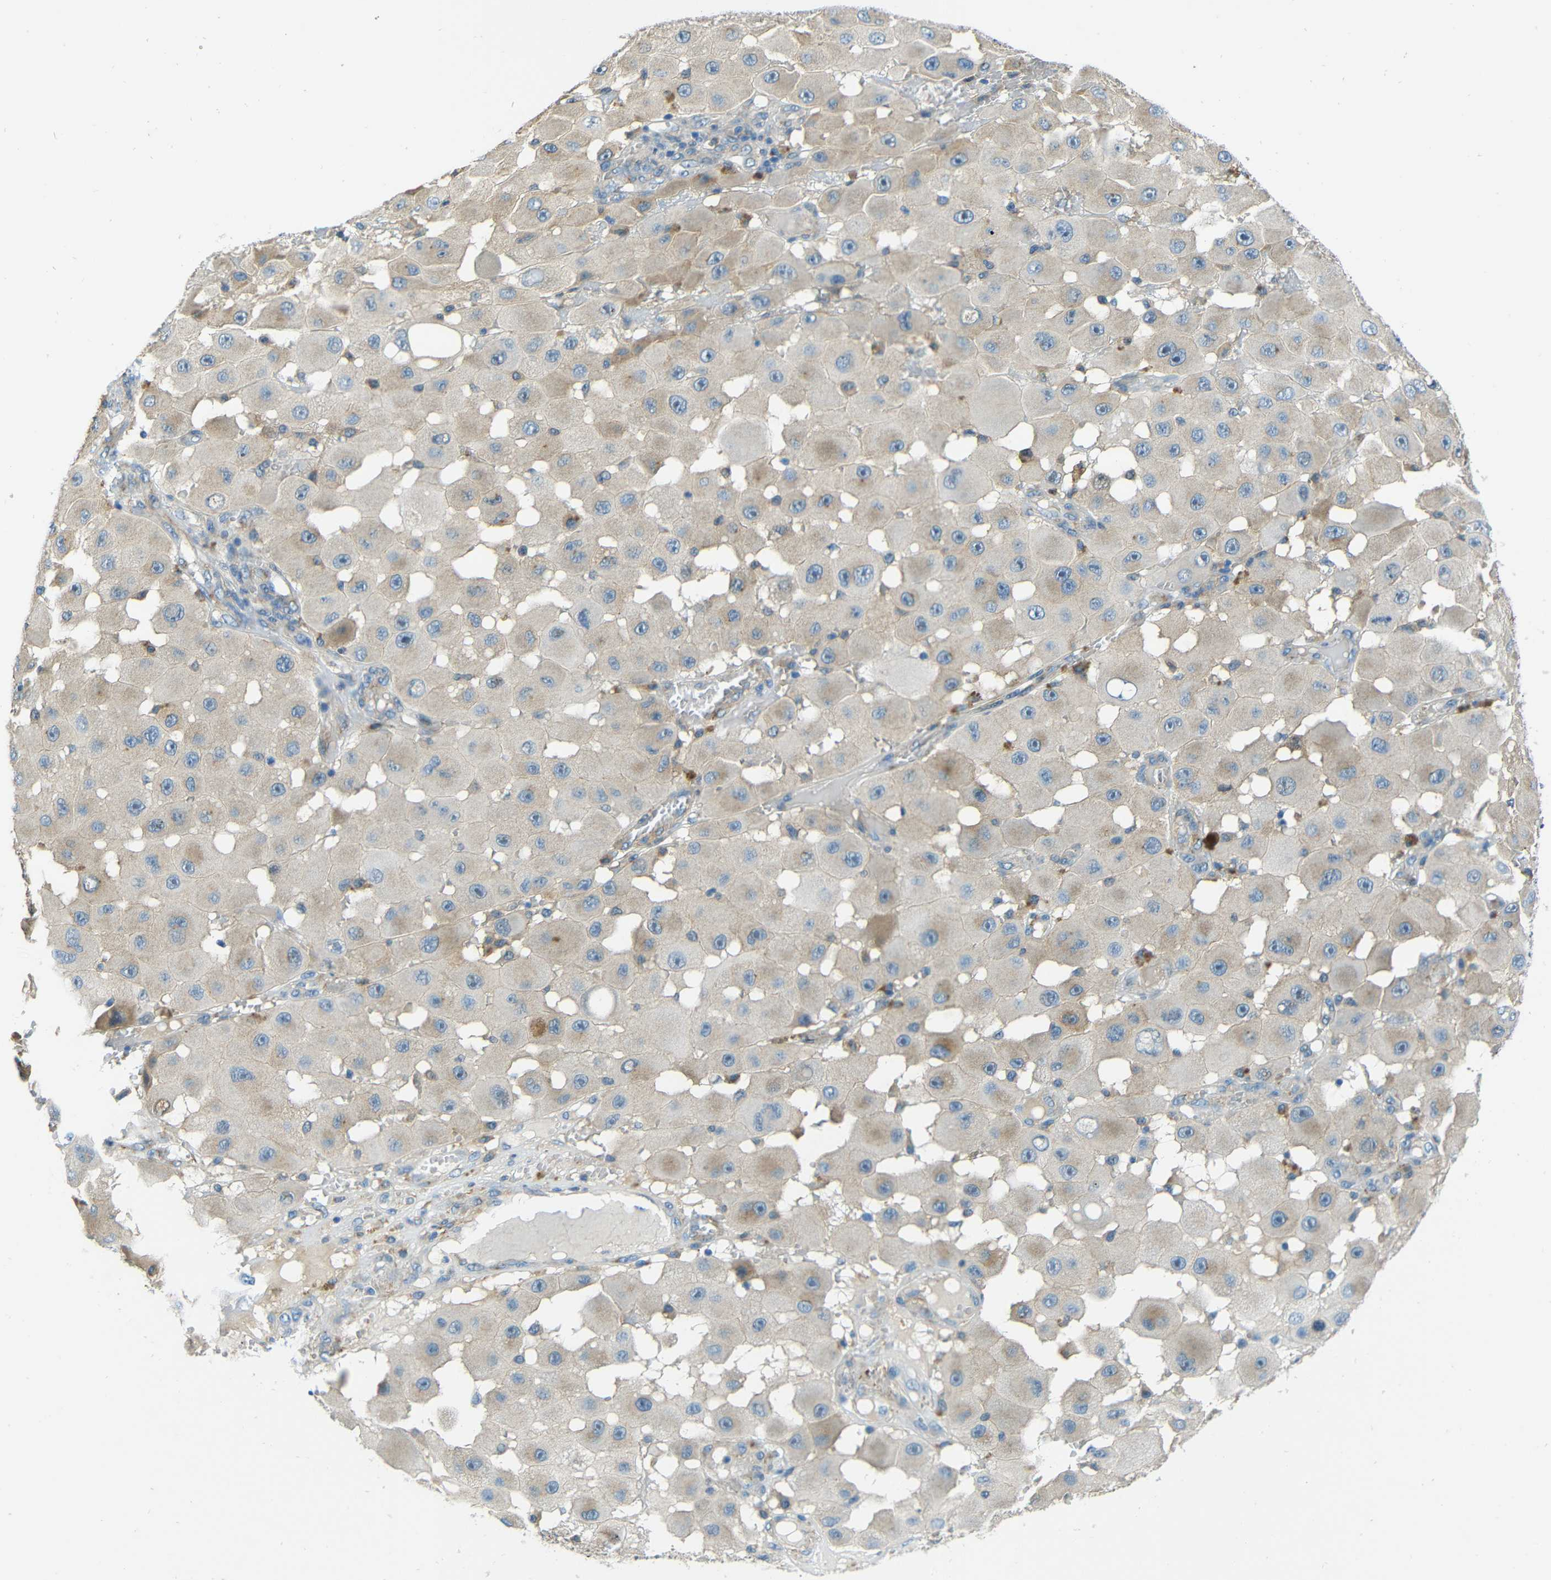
{"staining": {"intensity": "weak", "quantity": "25%-75%", "location": "cytoplasmic/membranous"}, "tissue": "melanoma", "cell_type": "Tumor cells", "image_type": "cancer", "snomed": [{"axis": "morphology", "description": "Malignant melanoma, NOS"}, {"axis": "topography", "description": "Skin"}], "caption": "High-magnification brightfield microscopy of melanoma stained with DAB (3,3'-diaminobenzidine) (brown) and counterstained with hematoxylin (blue). tumor cells exhibit weak cytoplasmic/membranous positivity is identified in approximately25%-75% of cells.", "gene": "CYP26B1", "patient": {"sex": "female", "age": 81}}